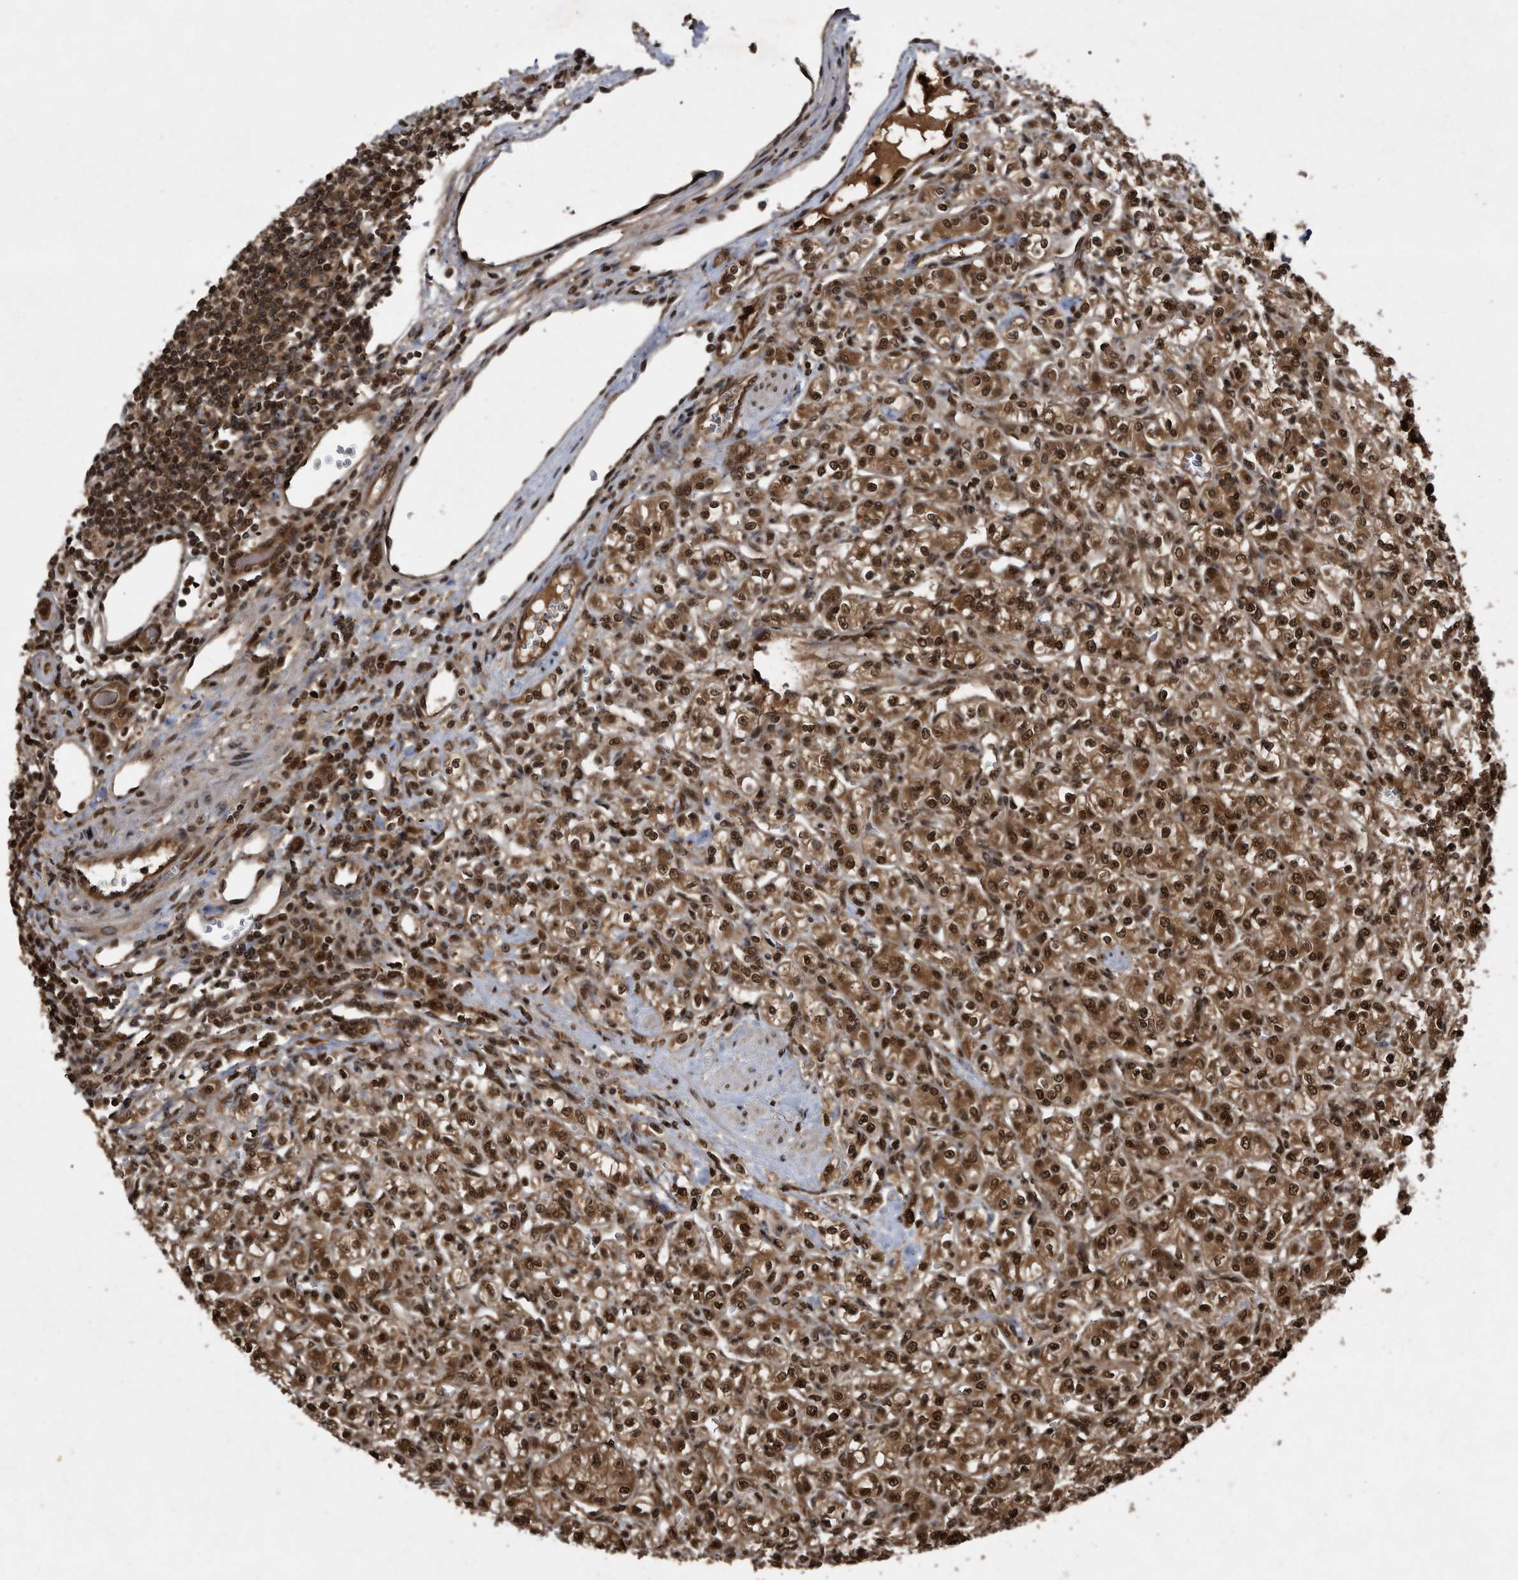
{"staining": {"intensity": "strong", "quantity": ">75%", "location": "cytoplasmic/membranous,nuclear"}, "tissue": "renal cancer", "cell_type": "Tumor cells", "image_type": "cancer", "snomed": [{"axis": "morphology", "description": "Adenocarcinoma, NOS"}, {"axis": "topography", "description": "Kidney"}], "caption": "A histopathology image of human renal adenocarcinoma stained for a protein reveals strong cytoplasmic/membranous and nuclear brown staining in tumor cells.", "gene": "RAD23B", "patient": {"sex": "male", "age": 77}}